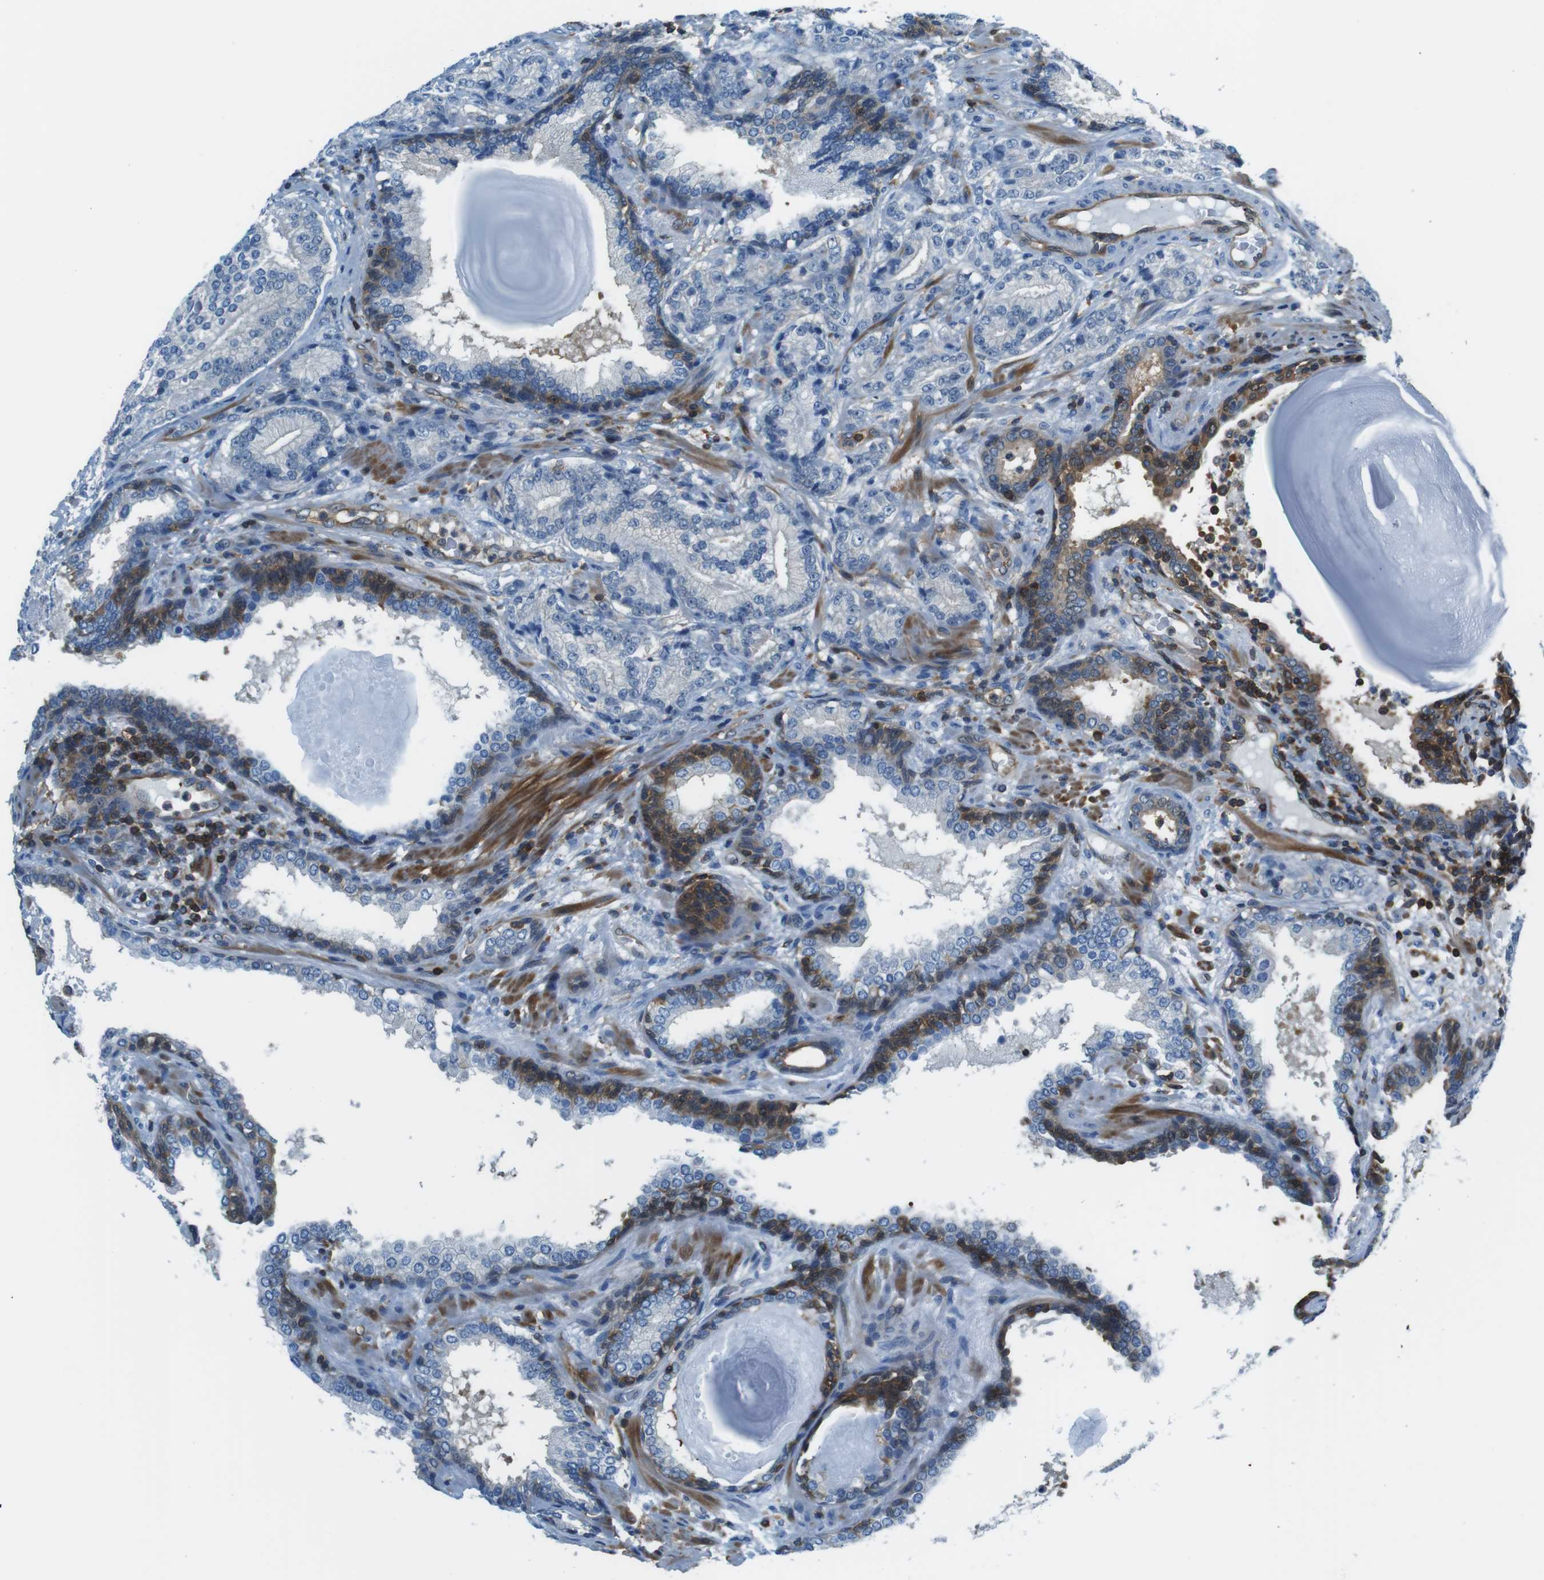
{"staining": {"intensity": "weak", "quantity": "<25%", "location": "cytoplasmic/membranous"}, "tissue": "prostate cancer", "cell_type": "Tumor cells", "image_type": "cancer", "snomed": [{"axis": "morphology", "description": "Adenocarcinoma, High grade"}, {"axis": "topography", "description": "Prostate"}], "caption": "The image shows no staining of tumor cells in prostate cancer.", "gene": "TES", "patient": {"sex": "male", "age": 61}}